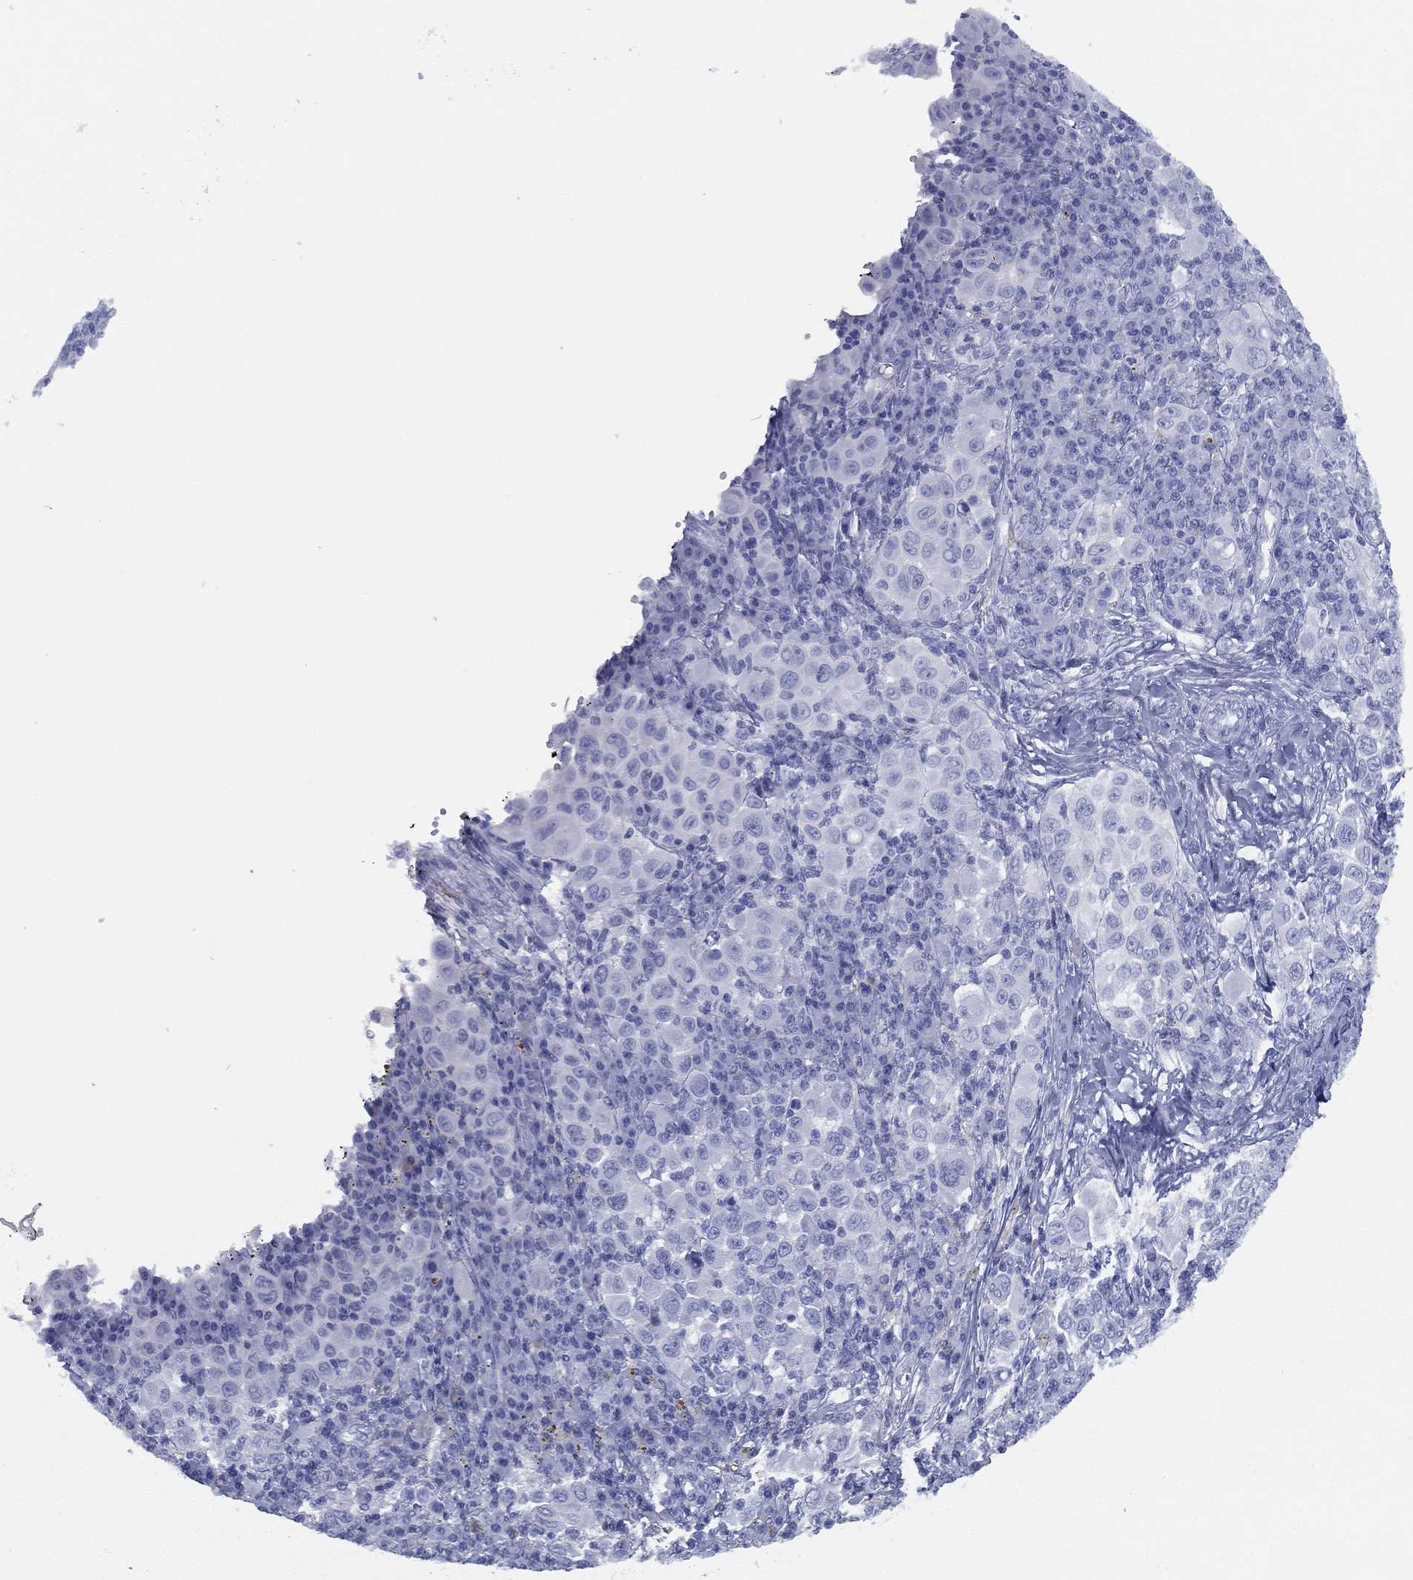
{"staining": {"intensity": "negative", "quantity": "none", "location": "none"}, "tissue": "melanoma", "cell_type": "Tumor cells", "image_type": "cancer", "snomed": [{"axis": "morphology", "description": "Malignant melanoma, NOS"}, {"axis": "topography", "description": "Skin"}], "caption": "Immunohistochemistry image of neoplastic tissue: malignant melanoma stained with DAB (3,3'-diaminobenzidine) shows no significant protein positivity in tumor cells. The staining was performed using DAB (3,3'-diaminobenzidine) to visualize the protein expression in brown, while the nuclei were stained in blue with hematoxylin (Magnification: 20x).", "gene": "TMEM252", "patient": {"sex": "female", "age": 57}}